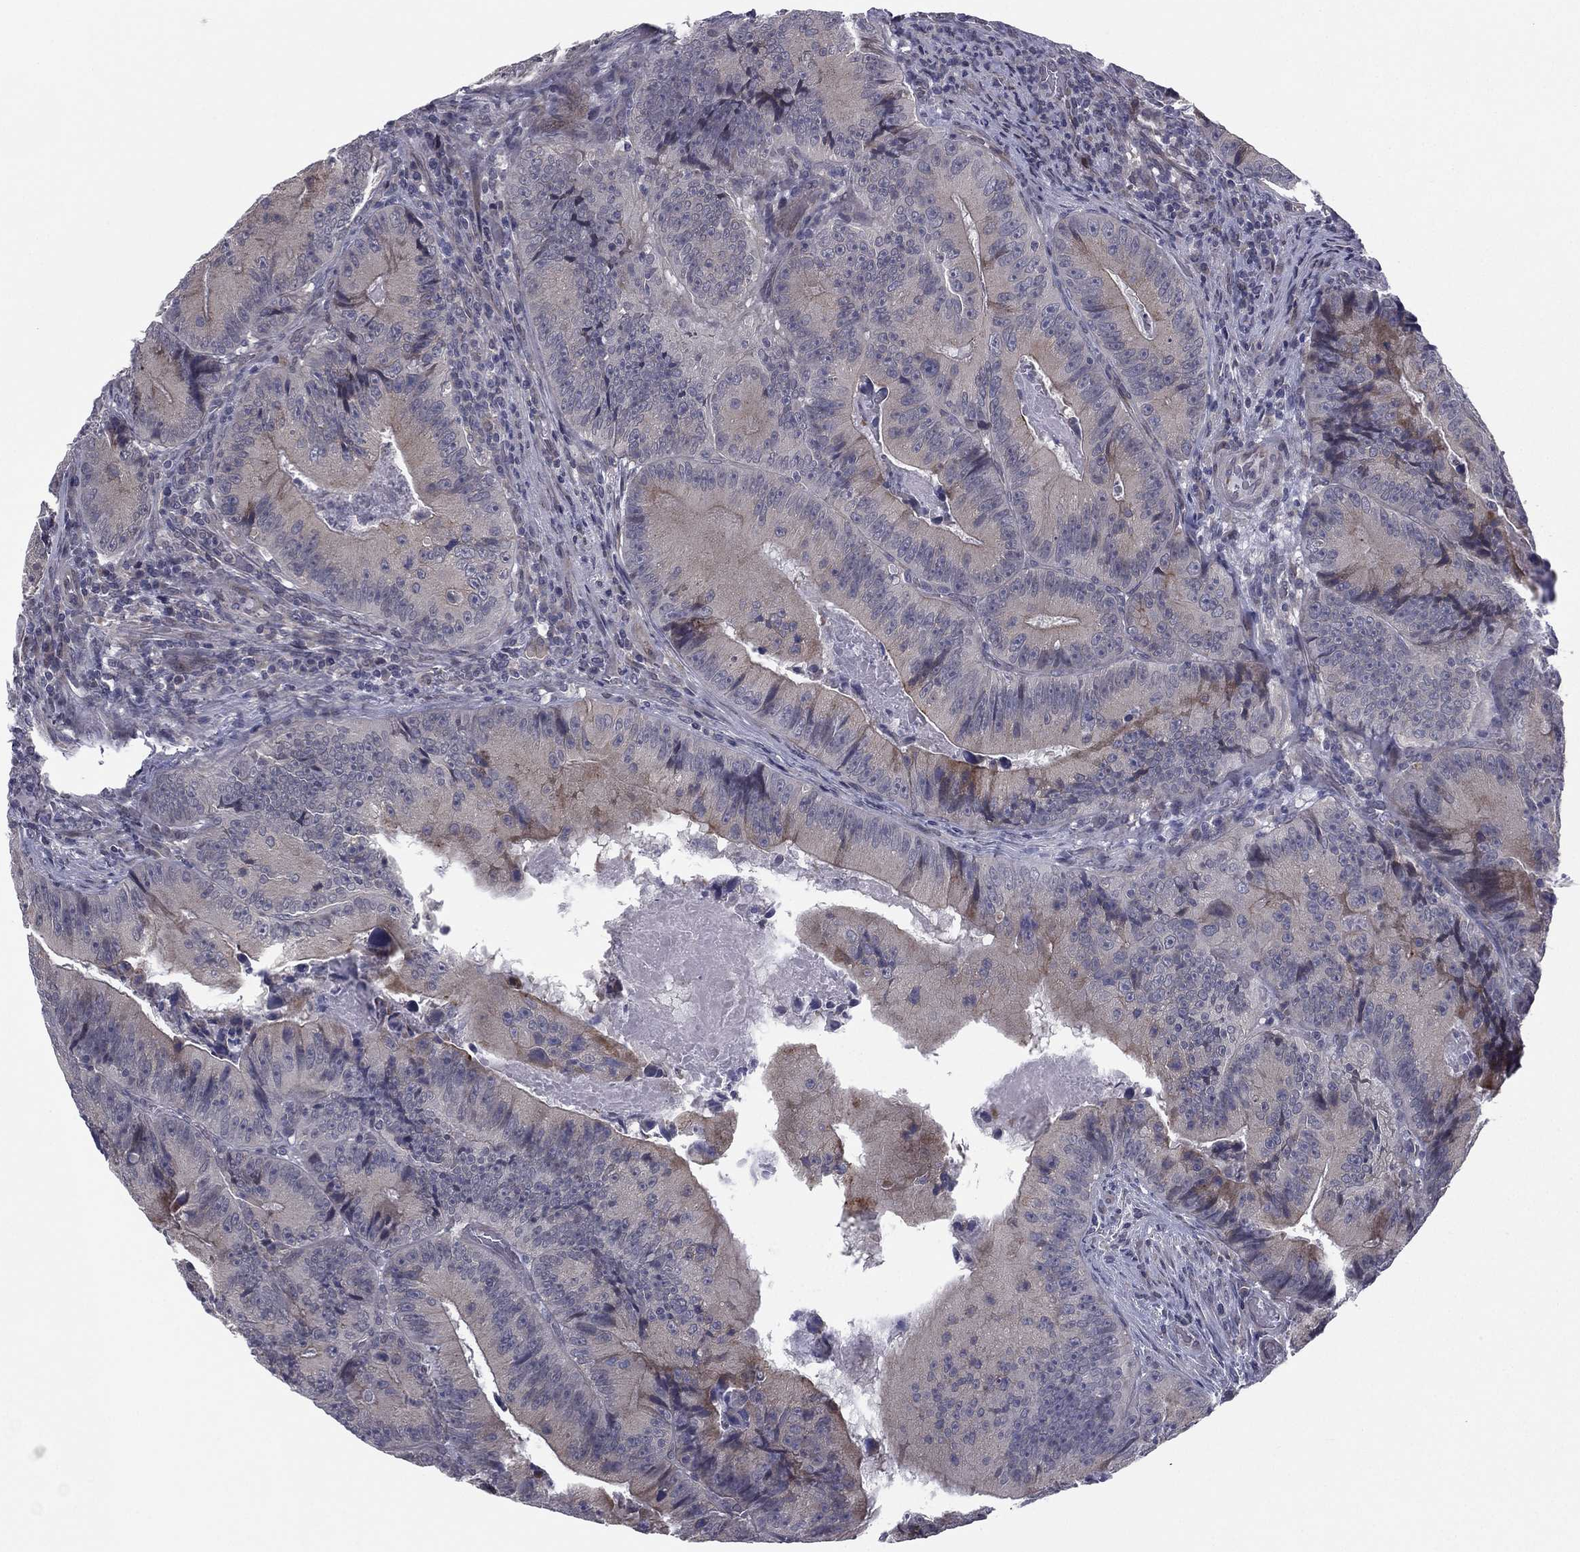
{"staining": {"intensity": "negative", "quantity": "none", "location": "none"}, "tissue": "colorectal cancer", "cell_type": "Tumor cells", "image_type": "cancer", "snomed": [{"axis": "morphology", "description": "Adenocarcinoma, NOS"}, {"axis": "topography", "description": "Colon"}], "caption": "IHC photomicrograph of neoplastic tissue: human colorectal adenocarcinoma stained with DAB displays no significant protein staining in tumor cells. (Stains: DAB IHC with hematoxylin counter stain, Microscopy: brightfield microscopy at high magnification).", "gene": "ACTRT2", "patient": {"sex": "female", "age": 86}}